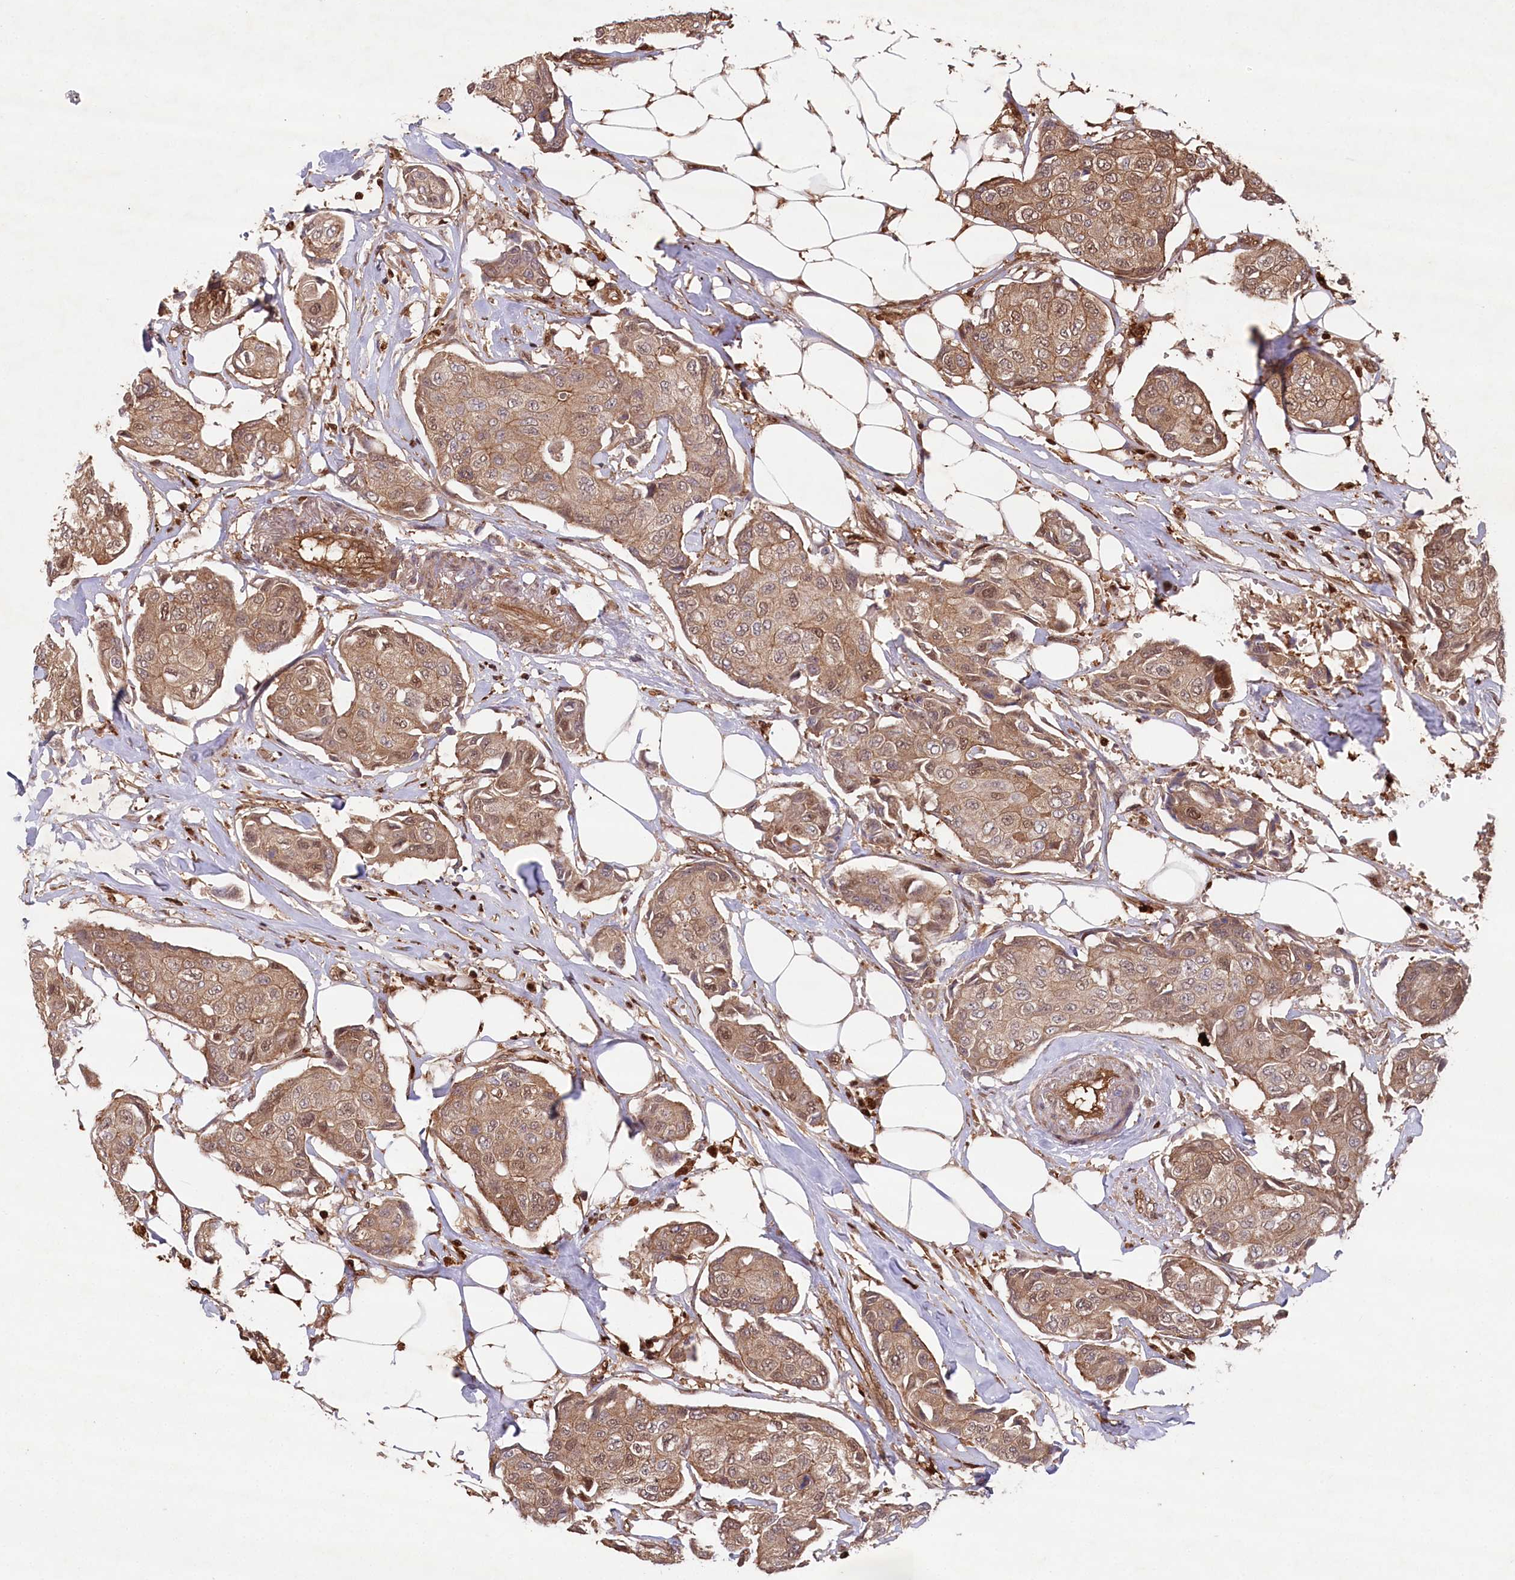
{"staining": {"intensity": "moderate", "quantity": ">75%", "location": "cytoplasmic/membranous,nuclear"}, "tissue": "breast cancer", "cell_type": "Tumor cells", "image_type": "cancer", "snomed": [{"axis": "morphology", "description": "Duct carcinoma"}, {"axis": "topography", "description": "Breast"}], "caption": "Brown immunohistochemical staining in human breast infiltrating ductal carcinoma demonstrates moderate cytoplasmic/membranous and nuclear expression in approximately >75% of tumor cells.", "gene": "LSG1", "patient": {"sex": "female", "age": 80}}